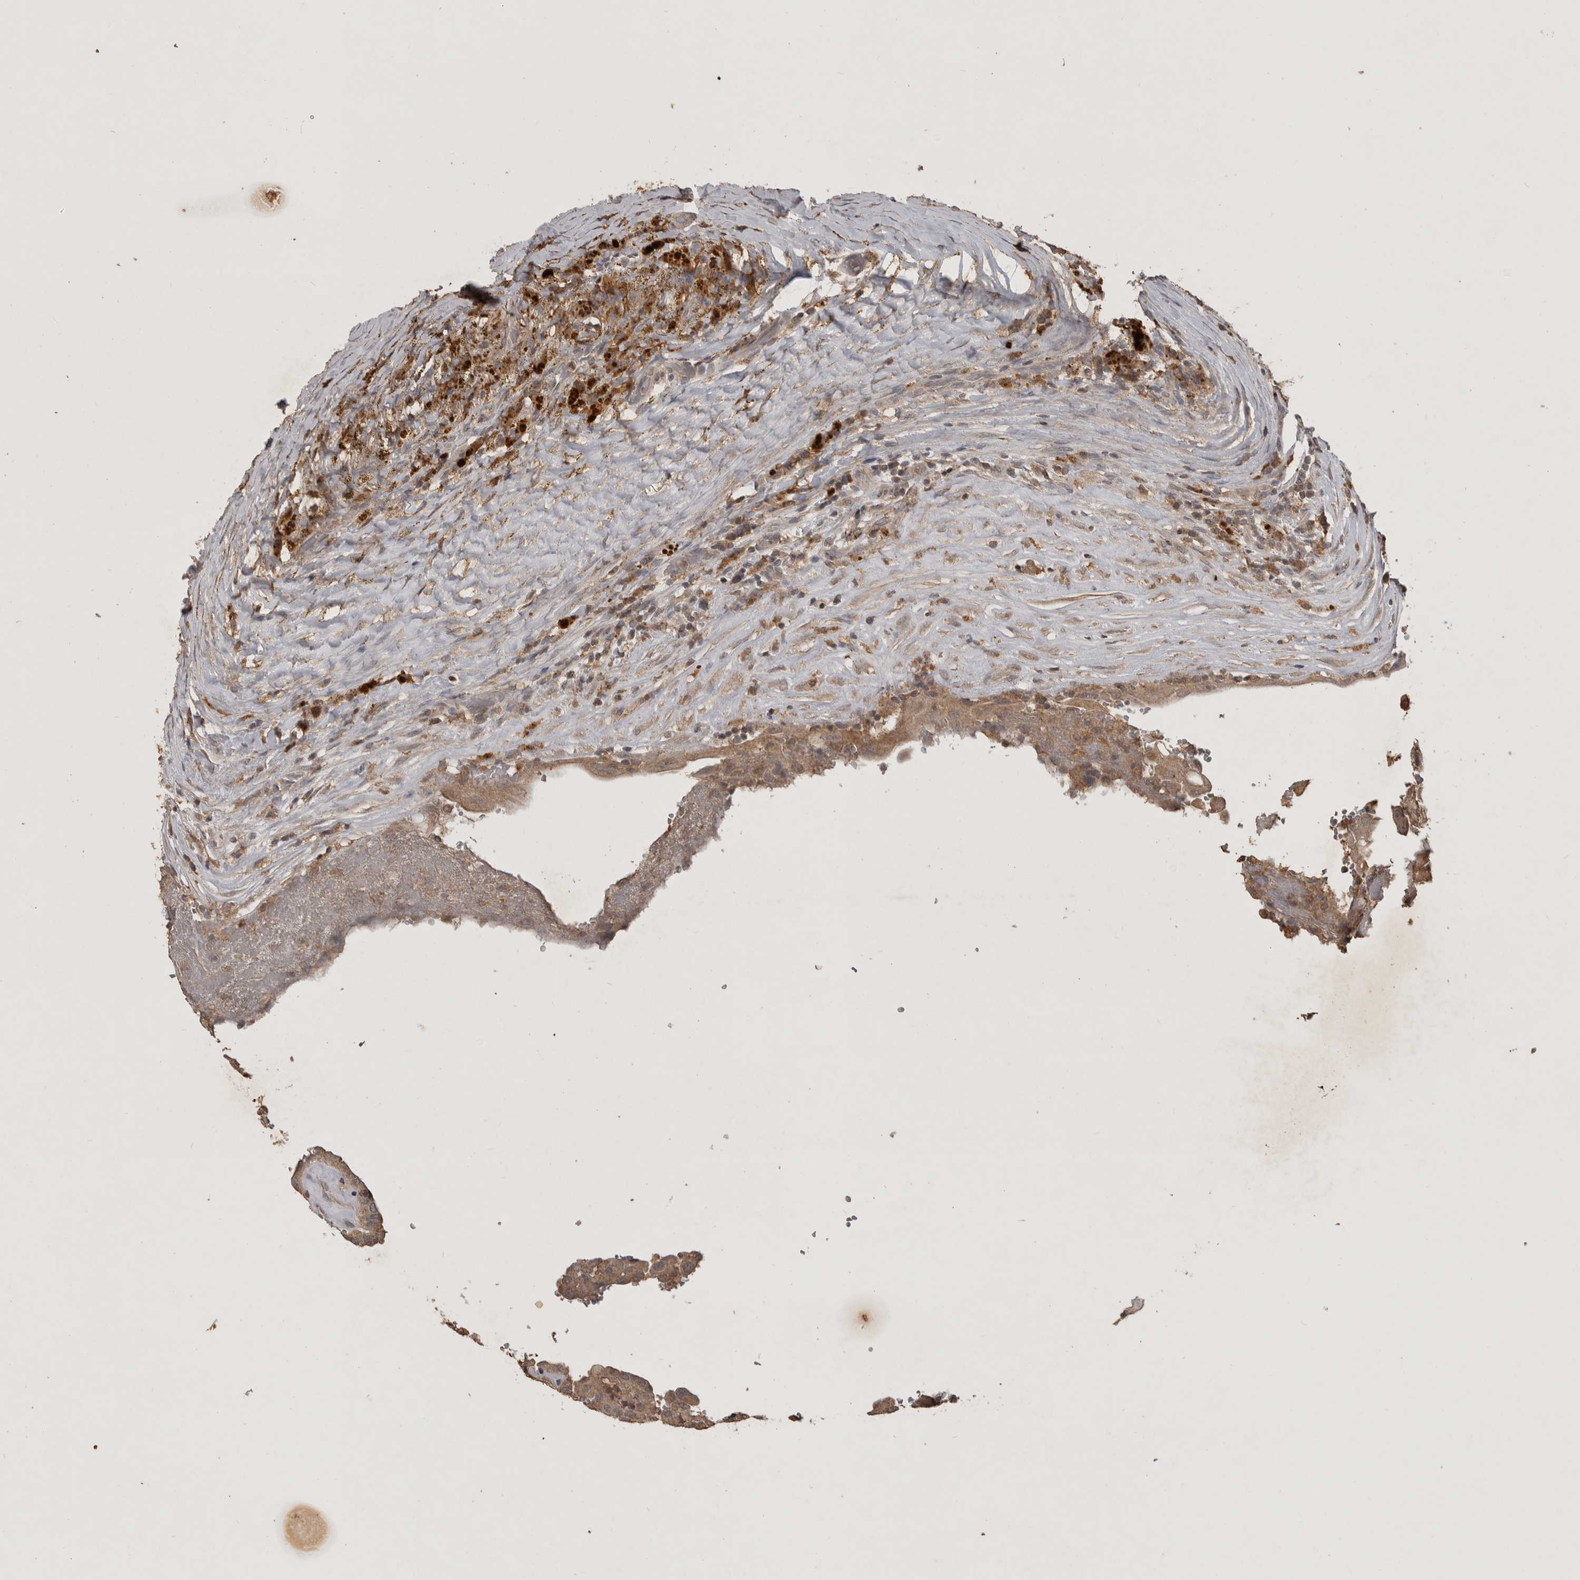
{"staining": {"intensity": "weak", "quantity": ">75%", "location": "cytoplasmic/membranous"}, "tissue": "thyroid cancer", "cell_type": "Tumor cells", "image_type": "cancer", "snomed": [{"axis": "morphology", "description": "Papillary adenocarcinoma, NOS"}, {"axis": "topography", "description": "Thyroid gland"}], "caption": "Immunohistochemical staining of human thyroid cancer shows low levels of weak cytoplasmic/membranous staining in about >75% of tumor cells.", "gene": "ADAMTS4", "patient": {"sex": "male", "age": 77}}